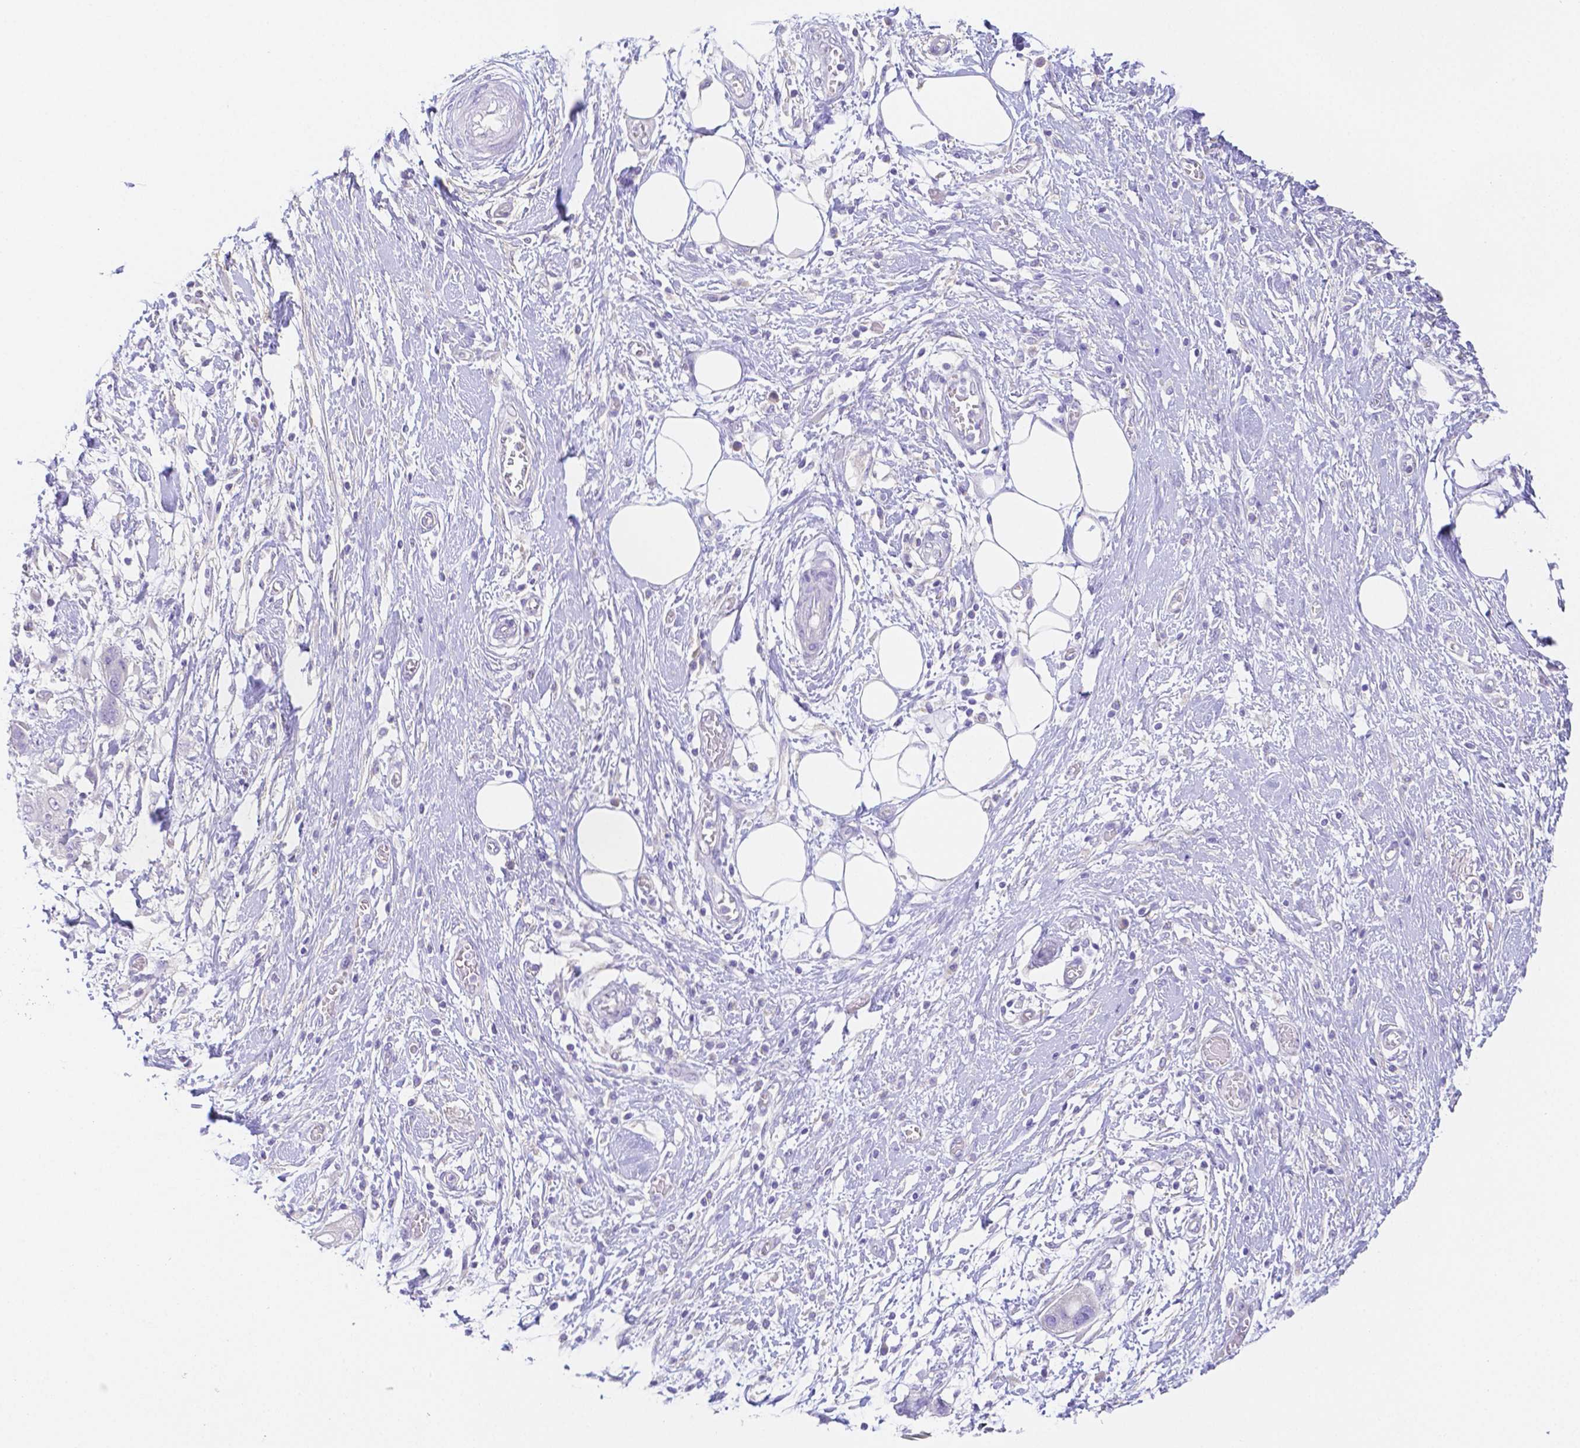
{"staining": {"intensity": "negative", "quantity": "none", "location": "none"}, "tissue": "pancreatic cancer", "cell_type": "Tumor cells", "image_type": "cancer", "snomed": [{"axis": "morphology", "description": "Adenocarcinoma, NOS"}, {"axis": "topography", "description": "Pancreas"}], "caption": "The immunohistochemistry (IHC) histopathology image has no significant expression in tumor cells of pancreatic adenocarcinoma tissue.", "gene": "ZG16B", "patient": {"sex": "female", "age": 72}}